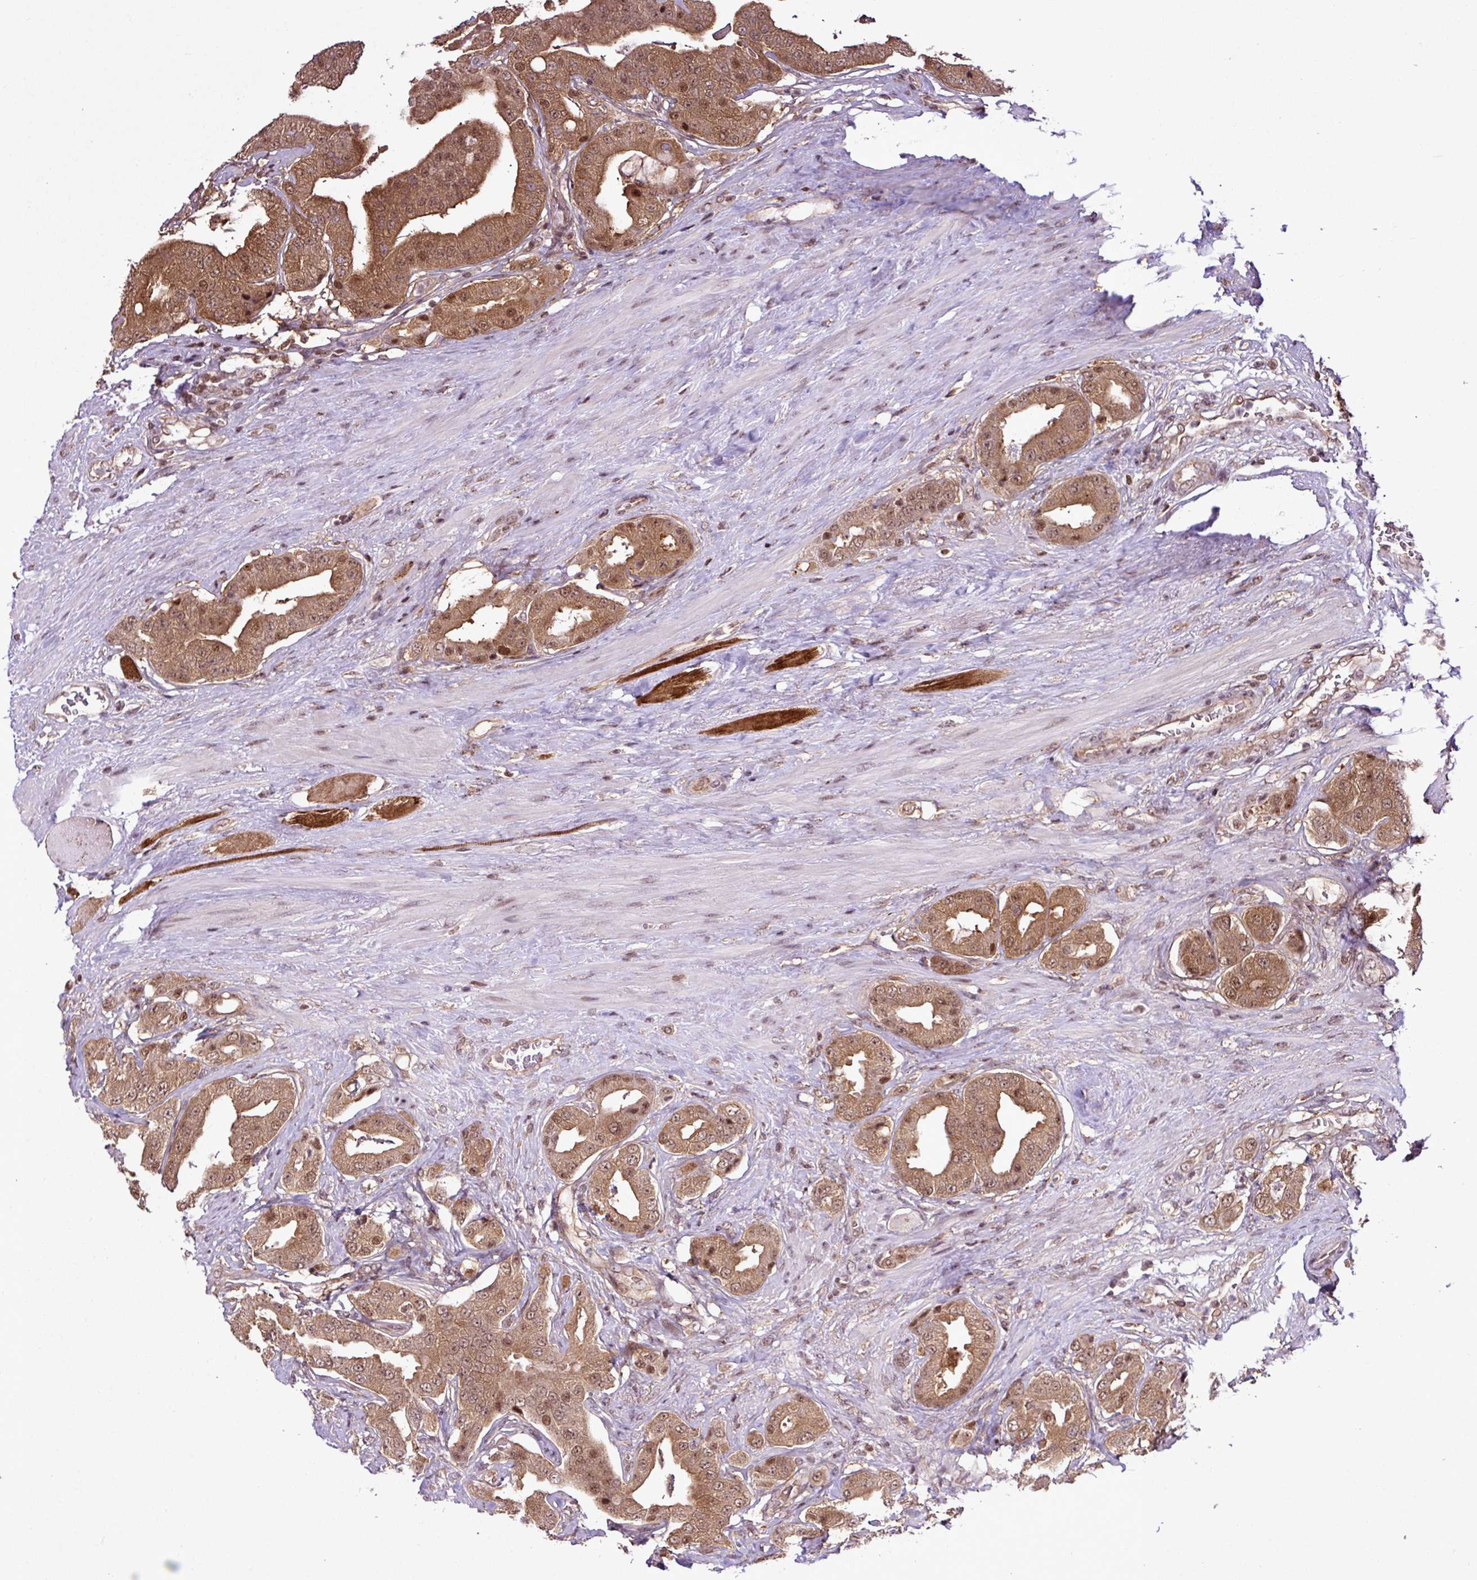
{"staining": {"intensity": "moderate", "quantity": ">75%", "location": "cytoplasmic/membranous,nuclear"}, "tissue": "prostate cancer", "cell_type": "Tumor cells", "image_type": "cancer", "snomed": [{"axis": "morphology", "description": "Adenocarcinoma, High grade"}, {"axis": "topography", "description": "Prostate"}], "caption": "Immunohistochemical staining of prostate high-grade adenocarcinoma reveals medium levels of moderate cytoplasmic/membranous and nuclear expression in about >75% of tumor cells.", "gene": "ITPKC", "patient": {"sex": "male", "age": 63}}